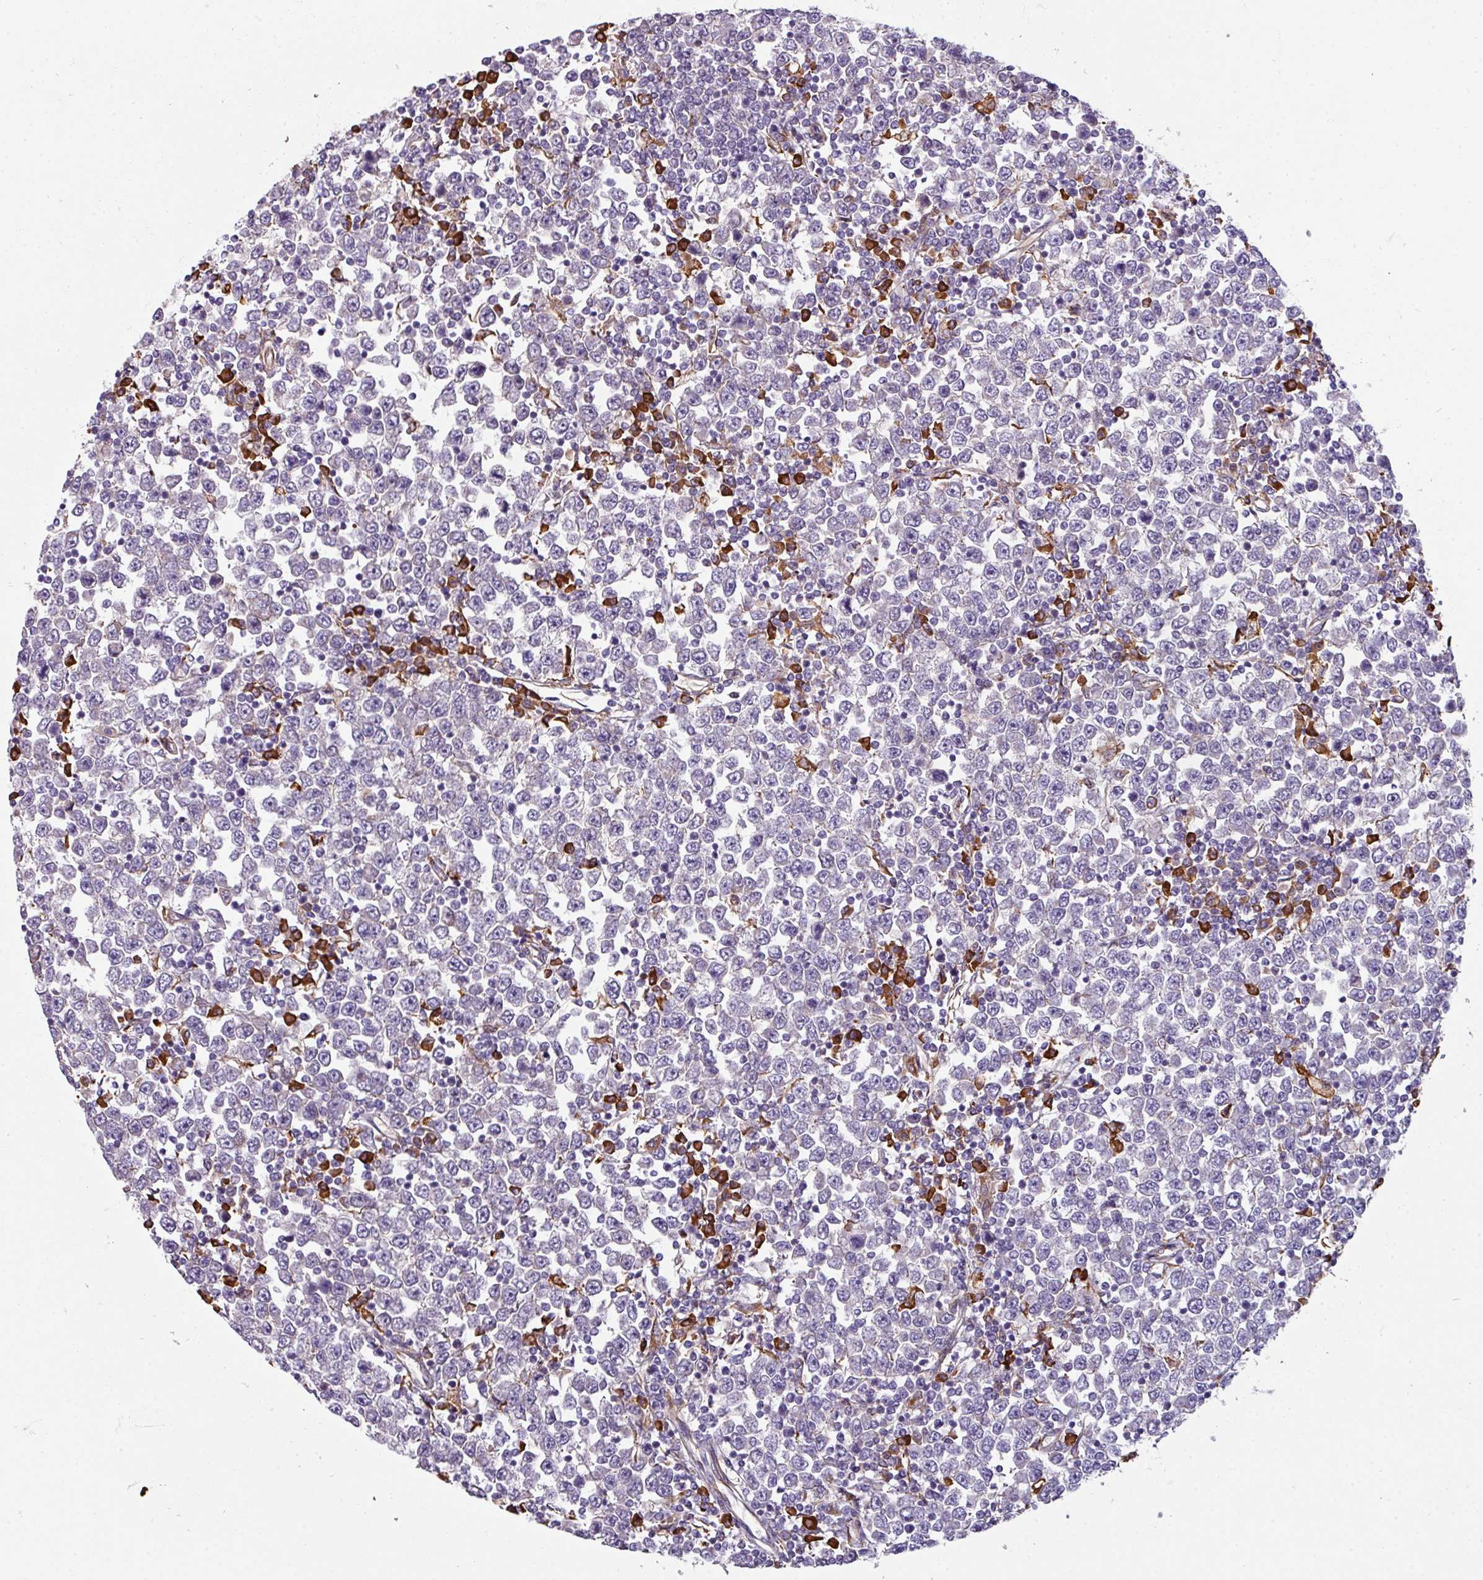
{"staining": {"intensity": "negative", "quantity": "none", "location": "none"}, "tissue": "testis cancer", "cell_type": "Tumor cells", "image_type": "cancer", "snomed": [{"axis": "morphology", "description": "Seminoma, NOS"}, {"axis": "topography", "description": "Testis"}], "caption": "Testis cancer was stained to show a protein in brown. There is no significant expression in tumor cells.", "gene": "BUD23", "patient": {"sex": "male", "age": 65}}